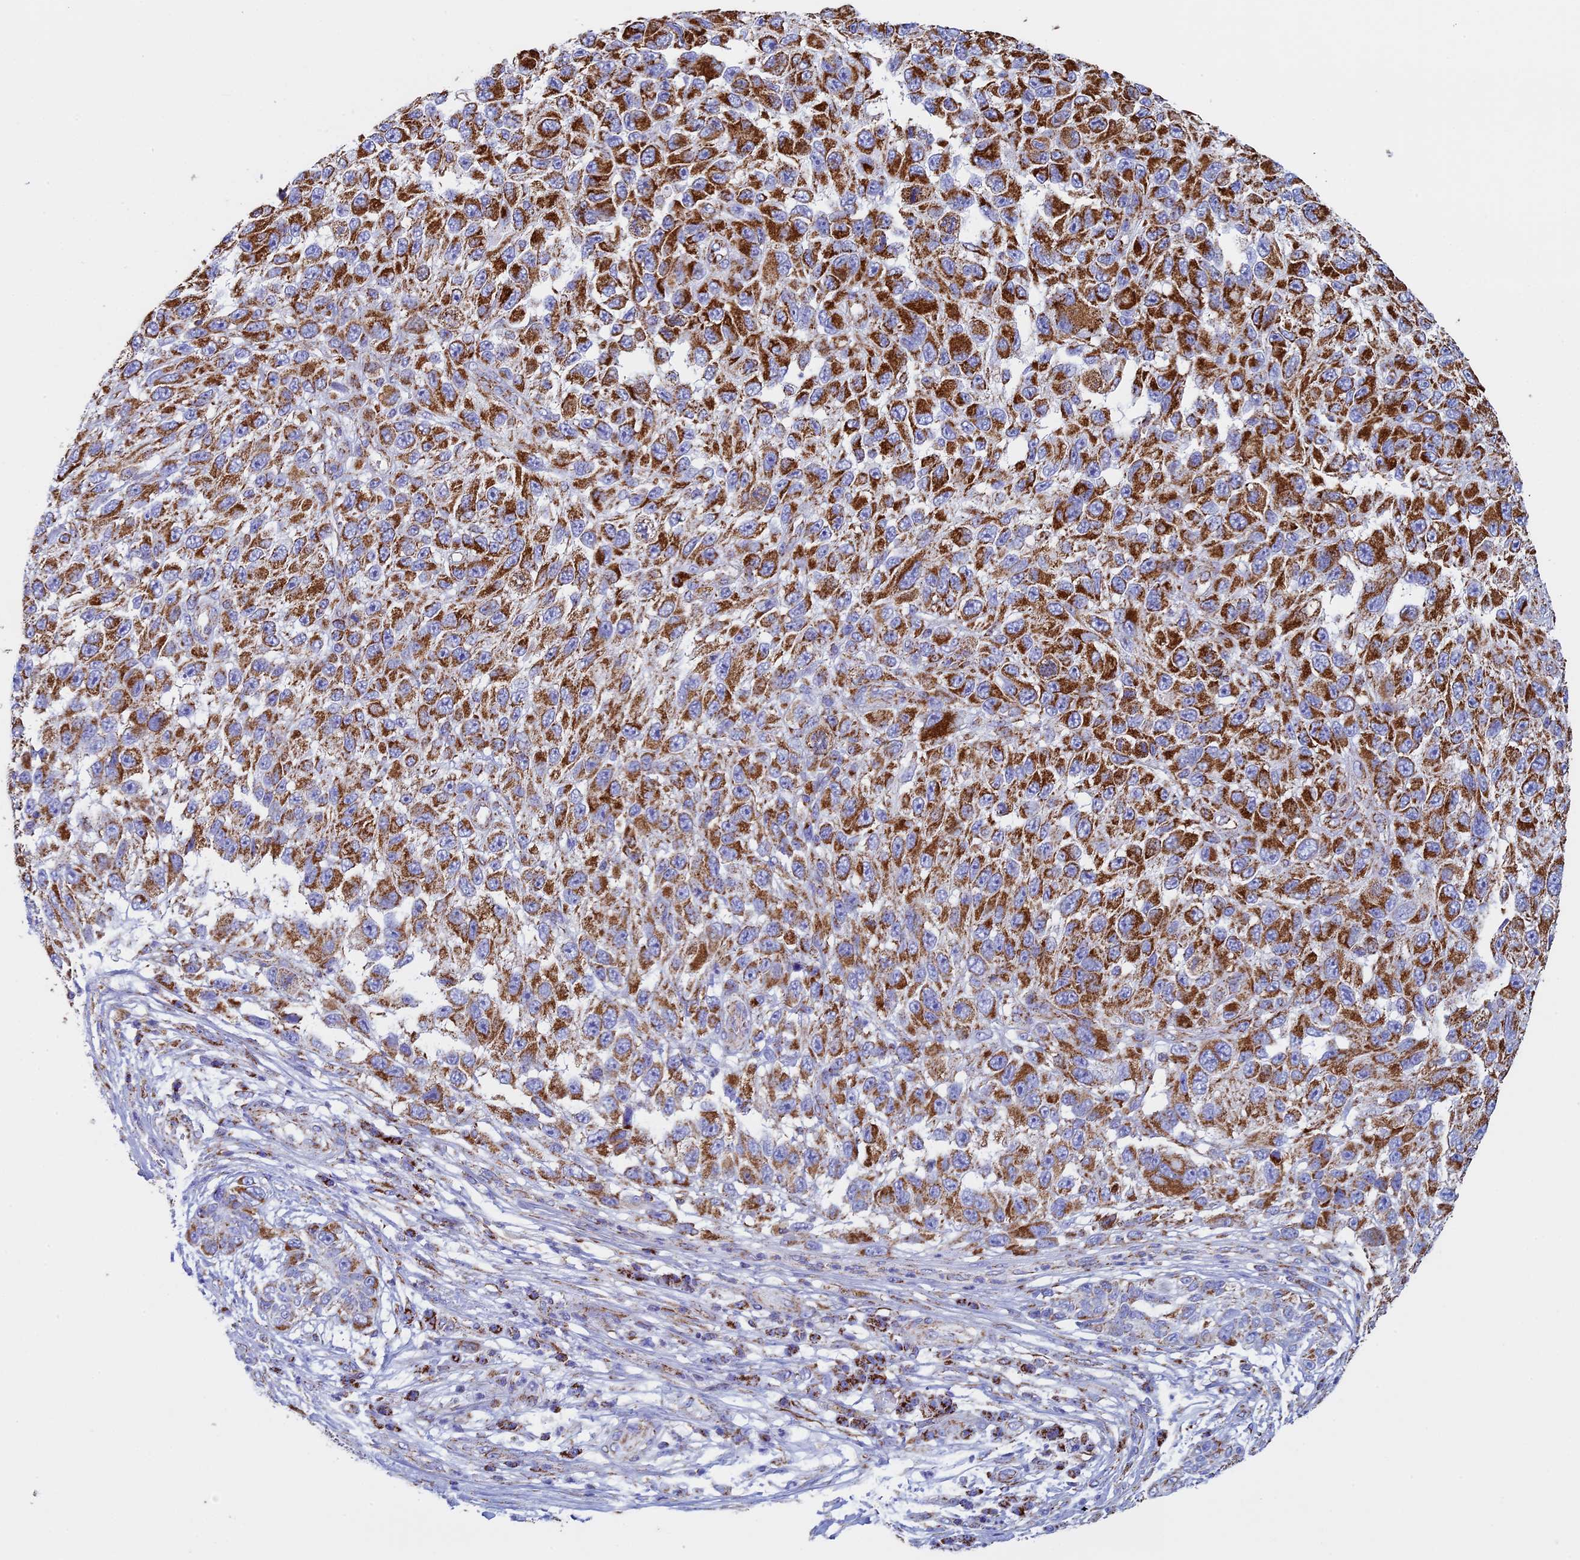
{"staining": {"intensity": "strong", "quantity": ">75%", "location": "cytoplasmic/membranous"}, "tissue": "melanoma", "cell_type": "Tumor cells", "image_type": "cancer", "snomed": [{"axis": "morphology", "description": "Malignant melanoma, NOS"}, {"axis": "topography", "description": "Skin"}], "caption": "DAB (3,3'-diaminobenzidine) immunohistochemical staining of human malignant melanoma demonstrates strong cytoplasmic/membranous protein expression in about >75% of tumor cells.", "gene": "UQCRFS1", "patient": {"sex": "female", "age": 96}}